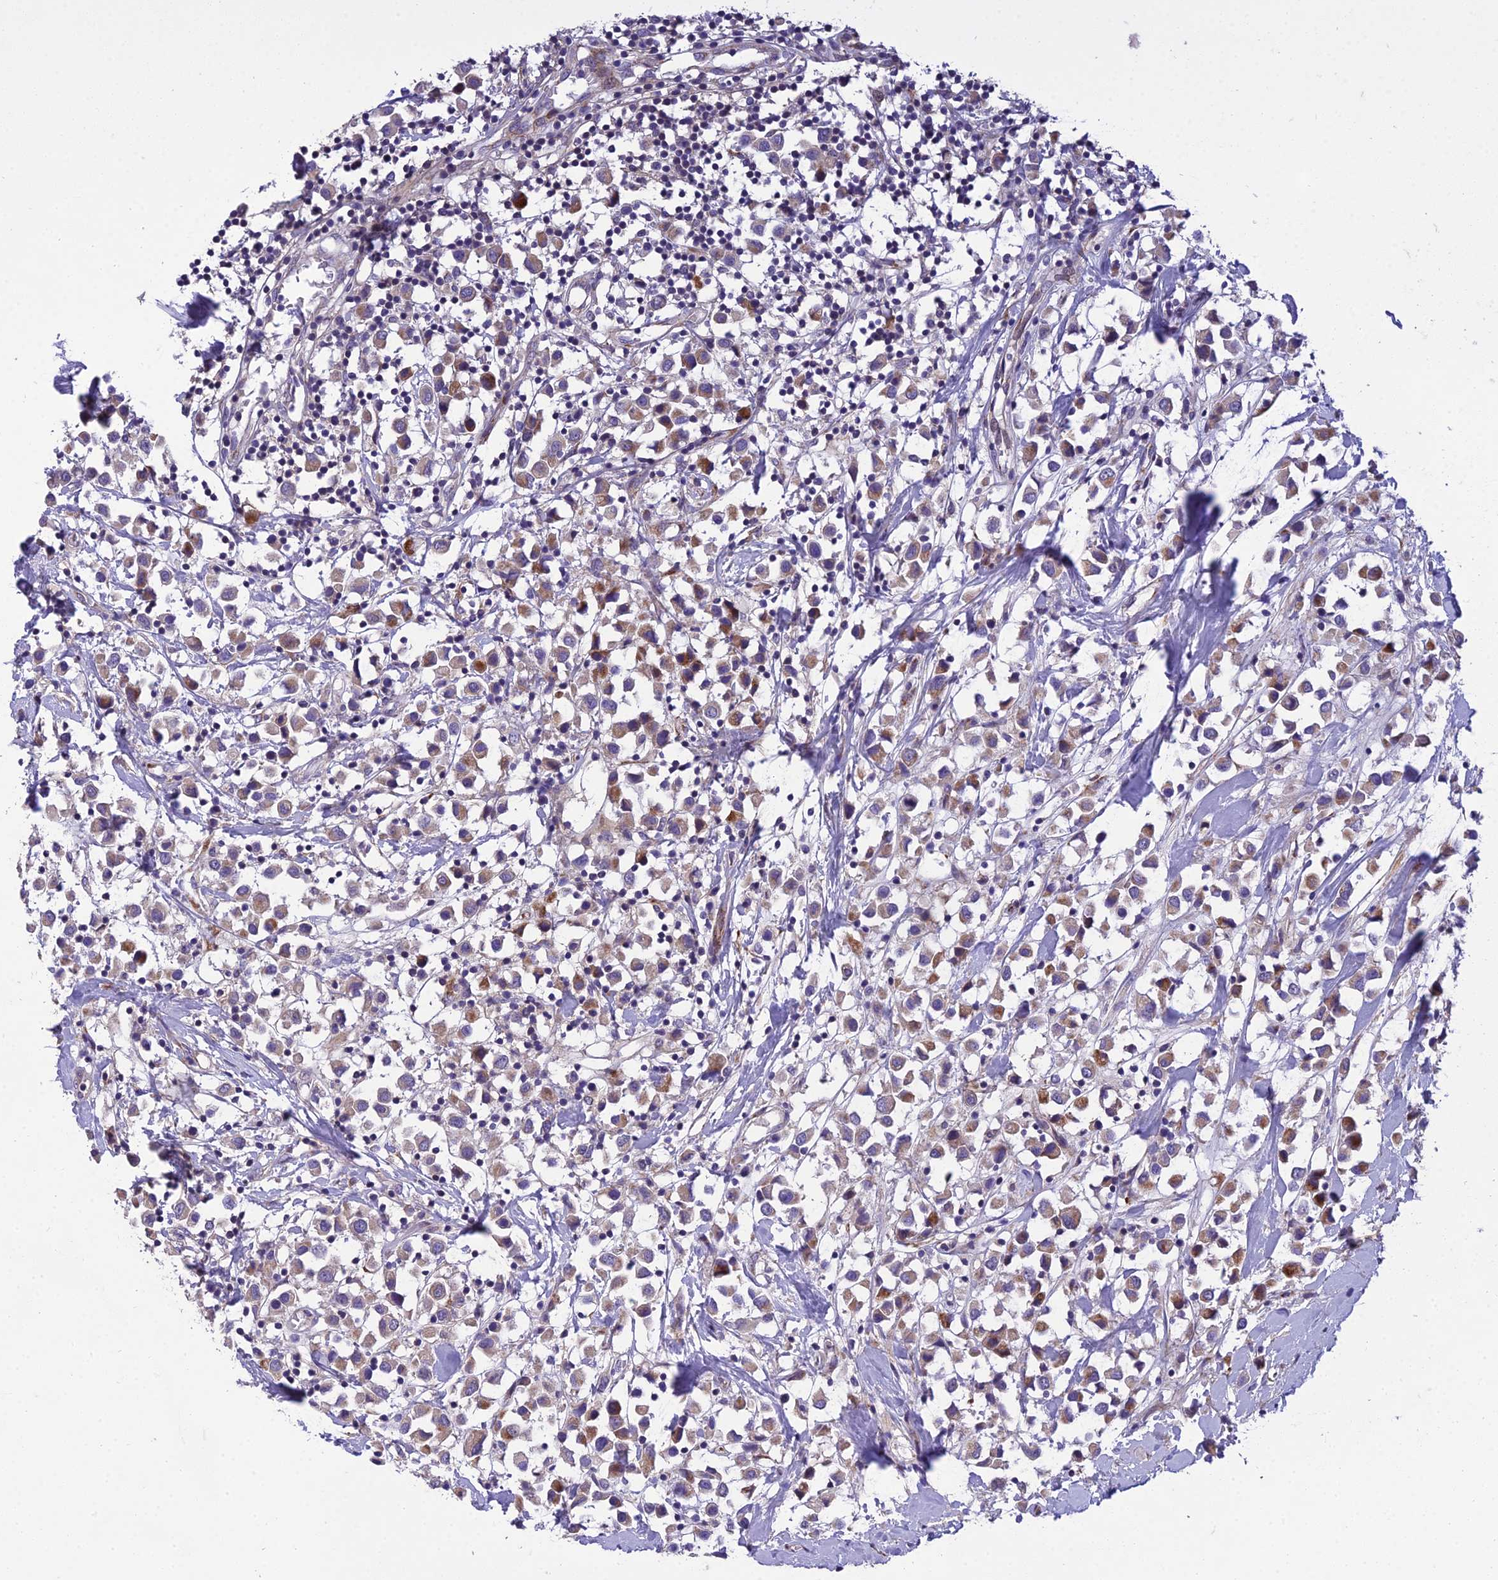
{"staining": {"intensity": "moderate", "quantity": "<25%", "location": "cytoplasmic/membranous"}, "tissue": "breast cancer", "cell_type": "Tumor cells", "image_type": "cancer", "snomed": [{"axis": "morphology", "description": "Duct carcinoma"}, {"axis": "topography", "description": "Breast"}], "caption": "This is an image of immunohistochemistry (IHC) staining of breast cancer, which shows moderate expression in the cytoplasmic/membranous of tumor cells.", "gene": "ADIPOR2", "patient": {"sex": "female", "age": 61}}